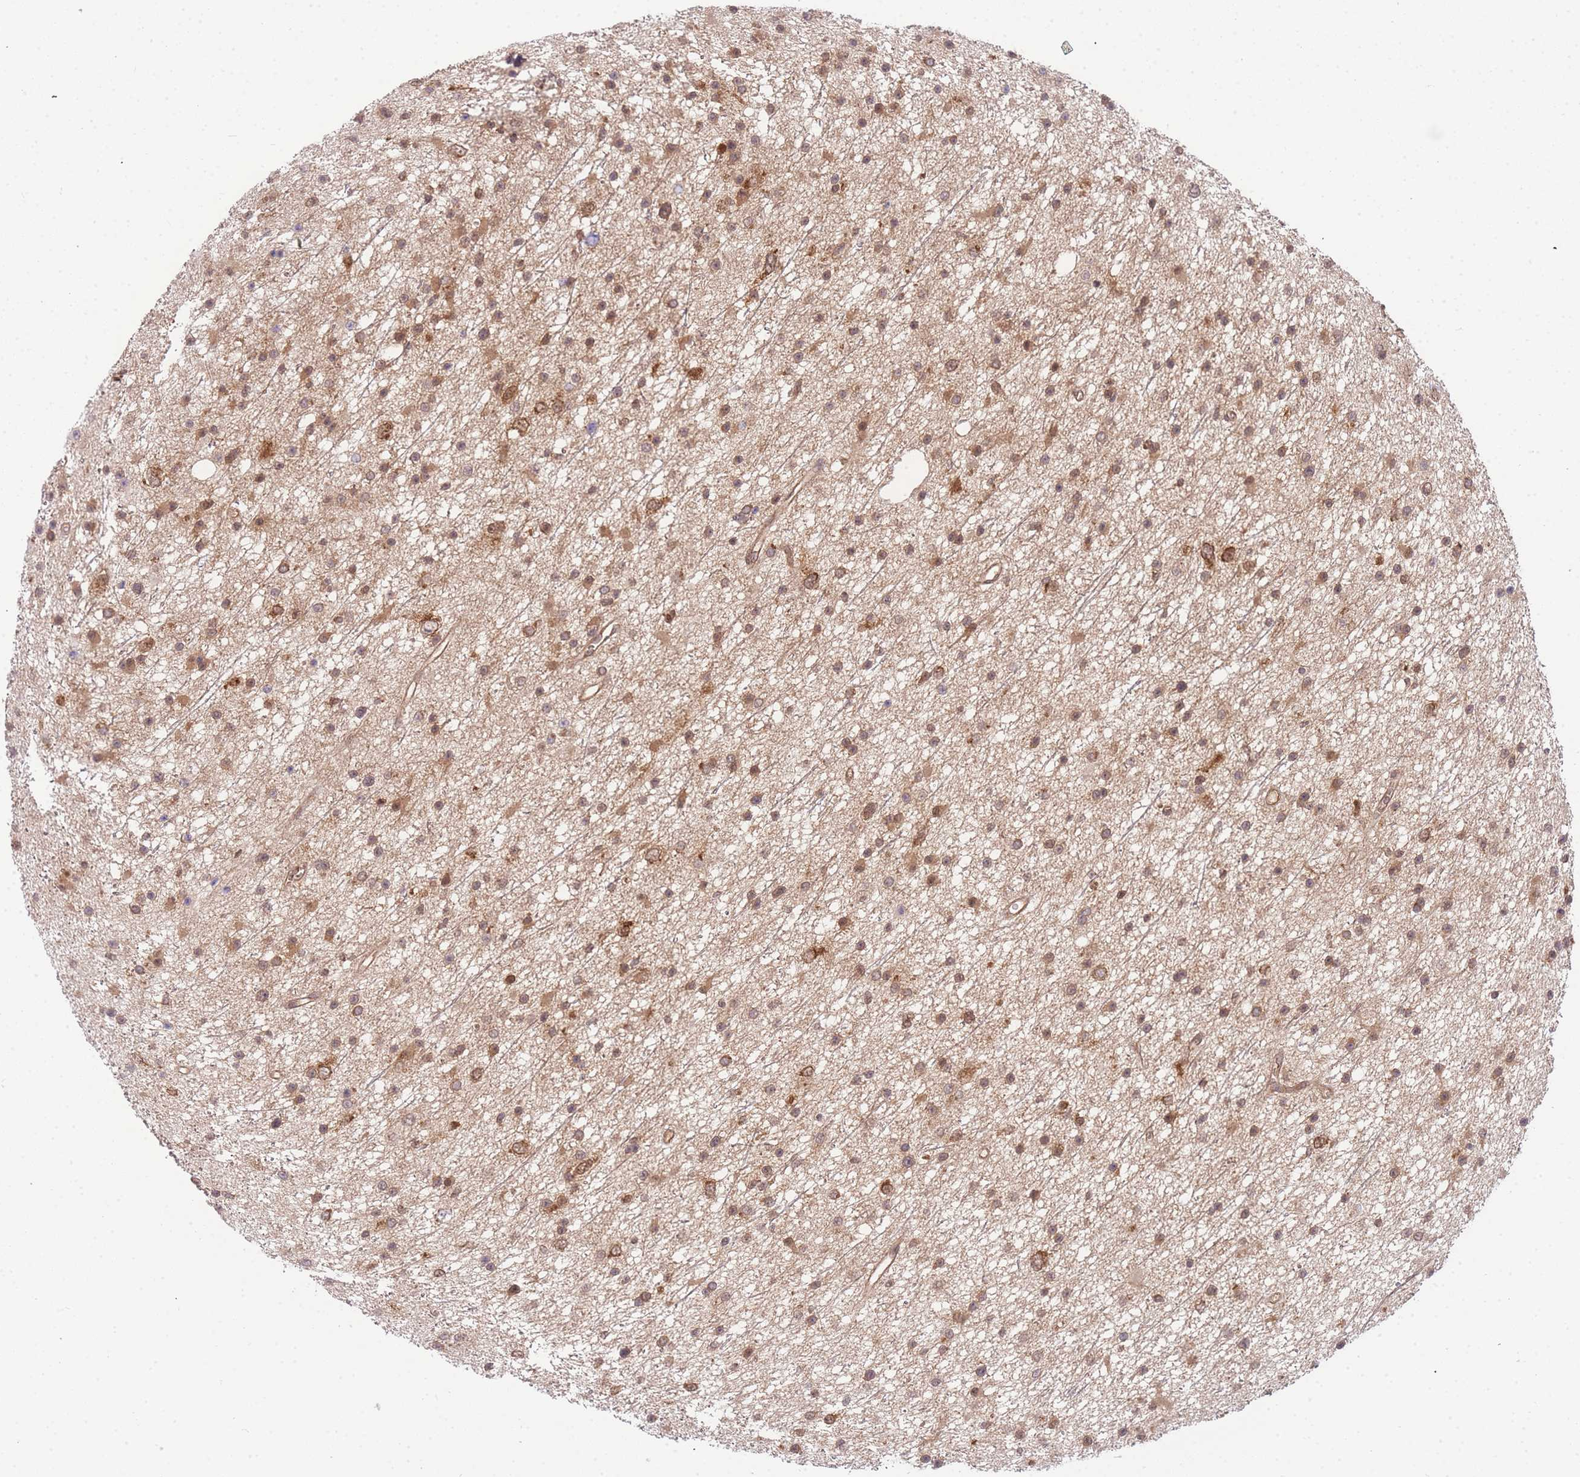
{"staining": {"intensity": "moderate", "quantity": ">75%", "location": "cytoplasmic/membranous,nuclear"}, "tissue": "glioma", "cell_type": "Tumor cells", "image_type": "cancer", "snomed": [{"axis": "morphology", "description": "Glioma, malignant, Low grade"}, {"axis": "topography", "description": "Cerebral cortex"}], "caption": "Glioma was stained to show a protein in brown. There is medium levels of moderate cytoplasmic/membranous and nuclear positivity in about >75% of tumor cells.", "gene": "KIAA1191", "patient": {"sex": "female", "age": 39}}